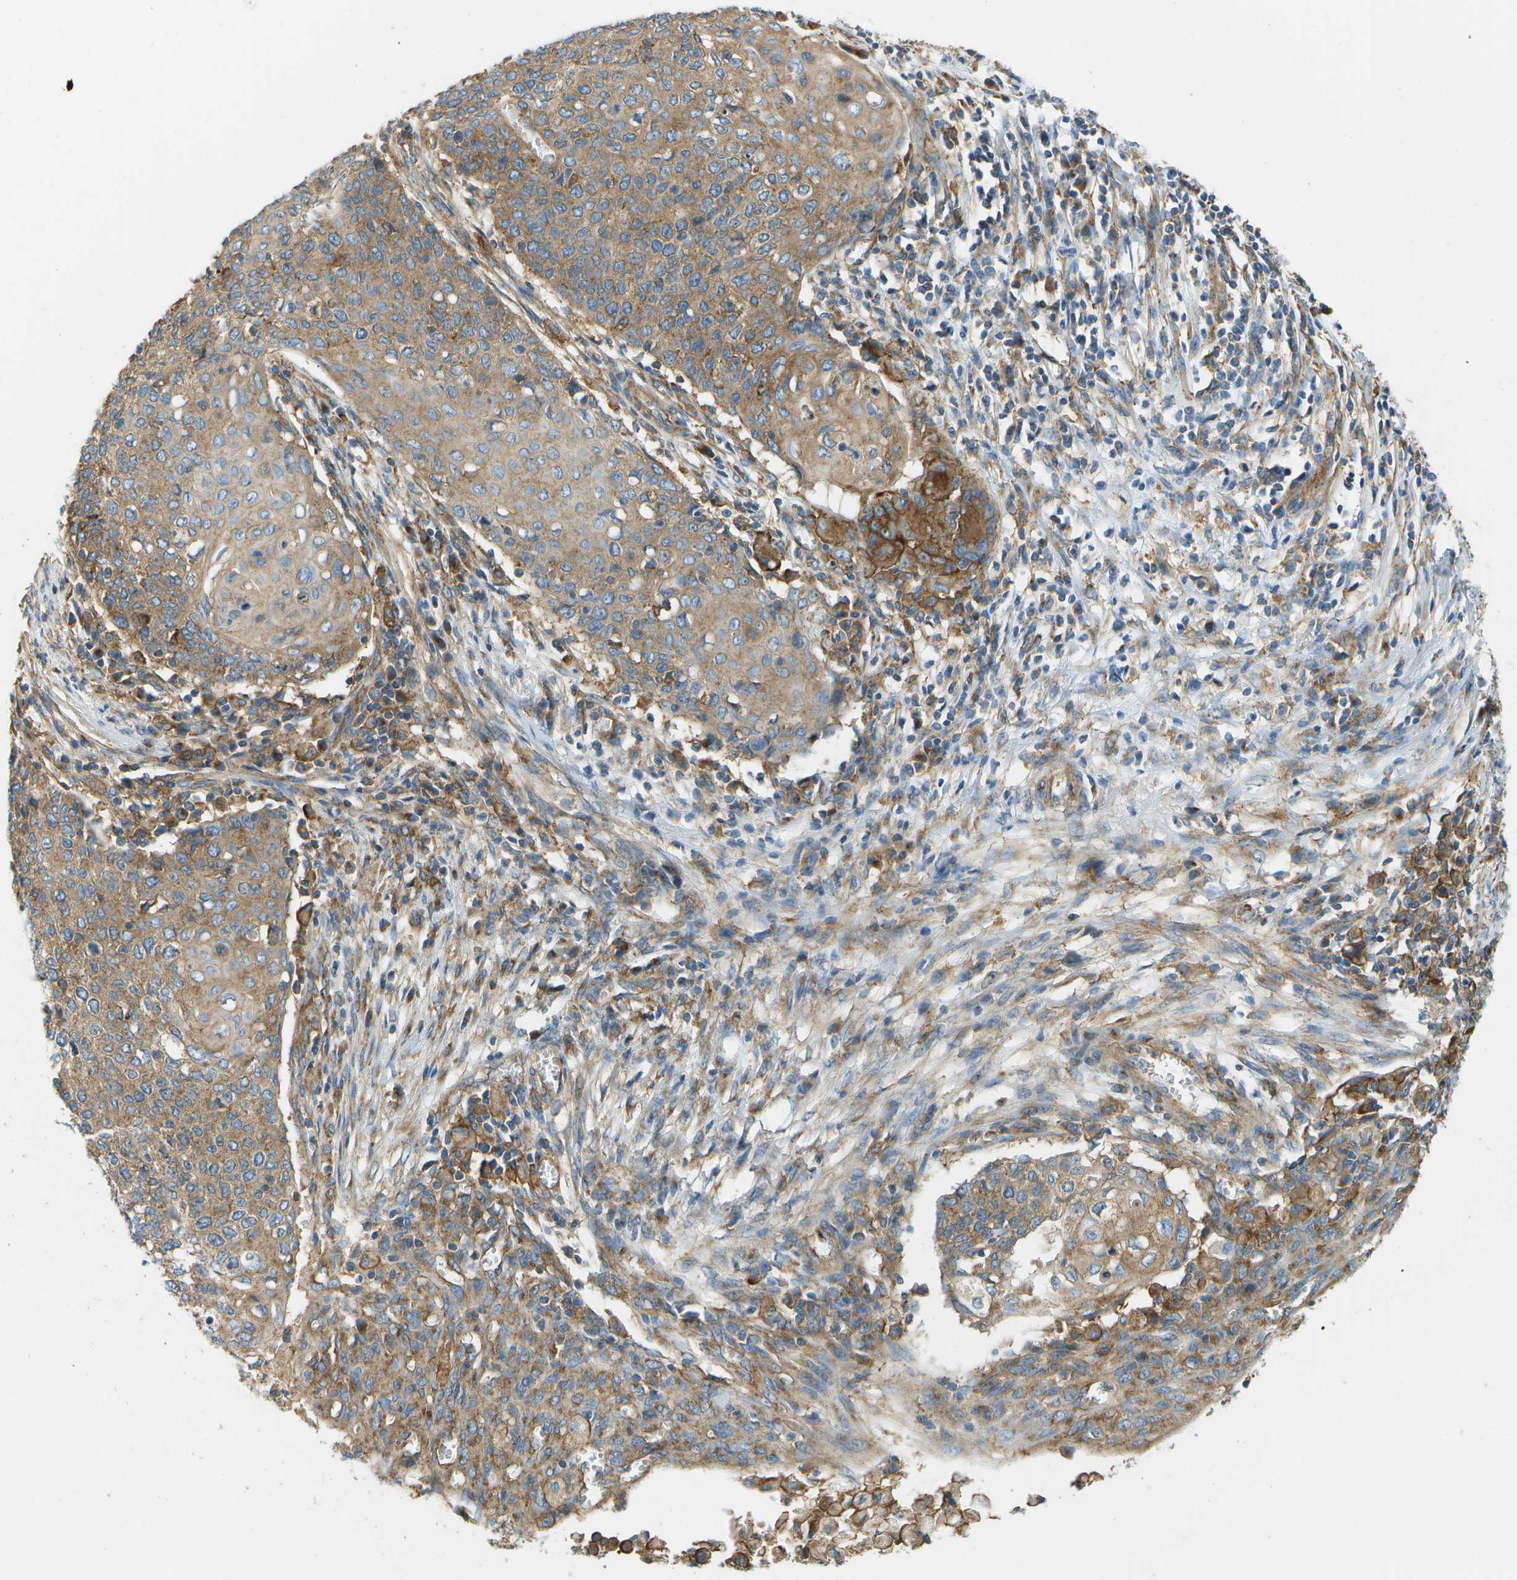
{"staining": {"intensity": "moderate", "quantity": ">75%", "location": "cytoplasmic/membranous"}, "tissue": "cervical cancer", "cell_type": "Tumor cells", "image_type": "cancer", "snomed": [{"axis": "morphology", "description": "Squamous cell carcinoma, NOS"}, {"axis": "topography", "description": "Cervix"}], "caption": "Protein staining of cervical cancer (squamous cell carcinoma) tissue reveals moderate cytoplasmic/membranous positivity in approximately >75% of tumor cells. The staining was performed using DAB (3,3'-diaminobenzidine) to visualize the protein expression in brown, while the nuclei were stained in blue with hematoxylin (Magnification: 20x).", "gene": "CLTC", "patient": {"sex": "female", "age": 39}}